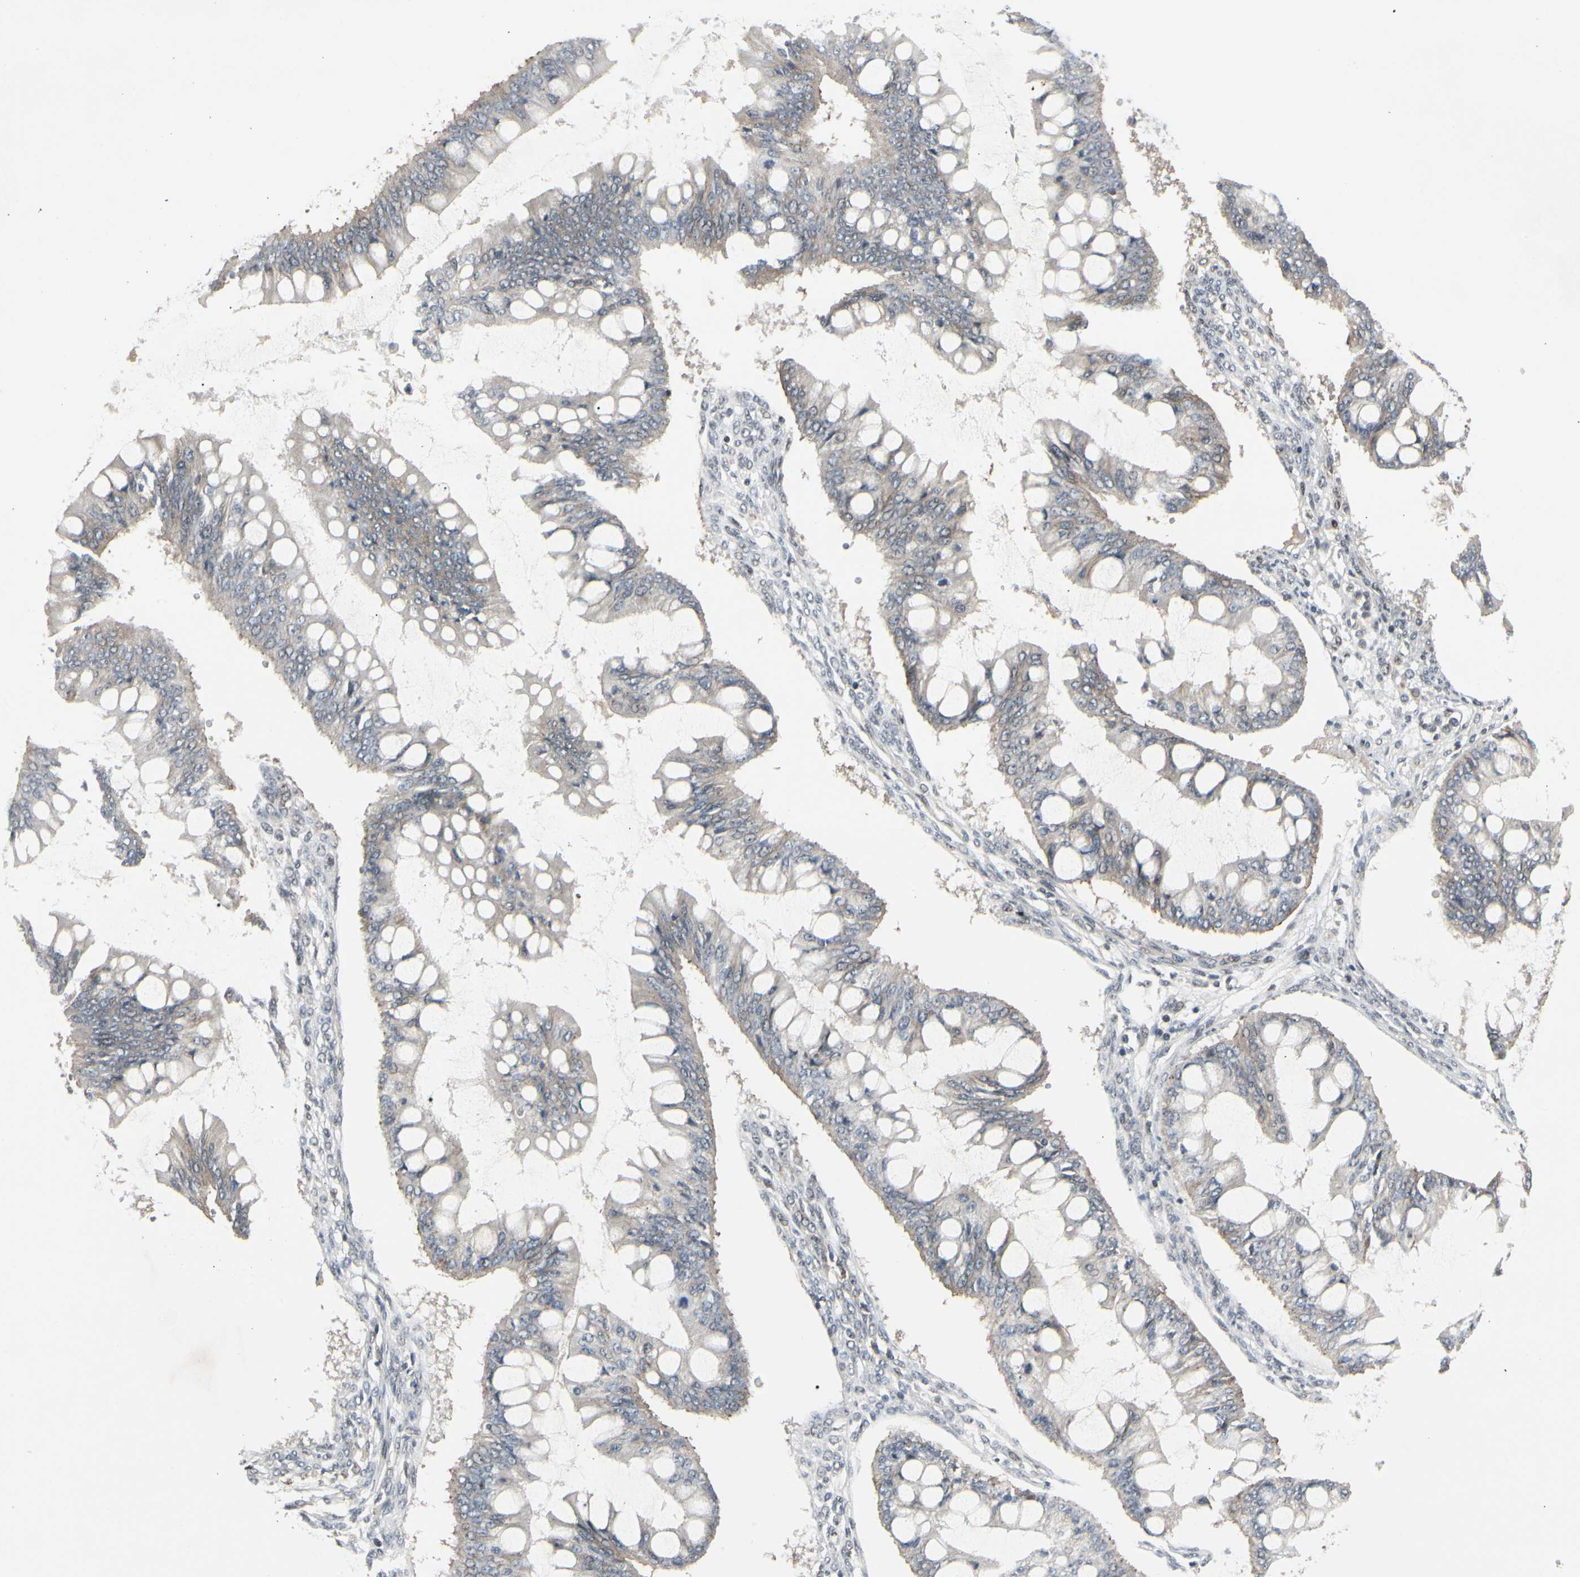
{"staining": {"intensity": "negative", "quantity": "none", "location": "none"}, "tissue": "ovarian cancer", "cell_type": "Tumor cells", "image_type": "cancer", "snomed": [{"axis": "morphology", "description": "Cystadenocarcinoma, mucinous, NOS"}, {"axis": "topography", "description": "Ovary"}], "caption": "Immunohistochemical staining of human ovarian cancer demonstrates no significant positivity in tumor cells.", "gene": "FOXJ2", "patient": {"sex": "female", "age": 73}}